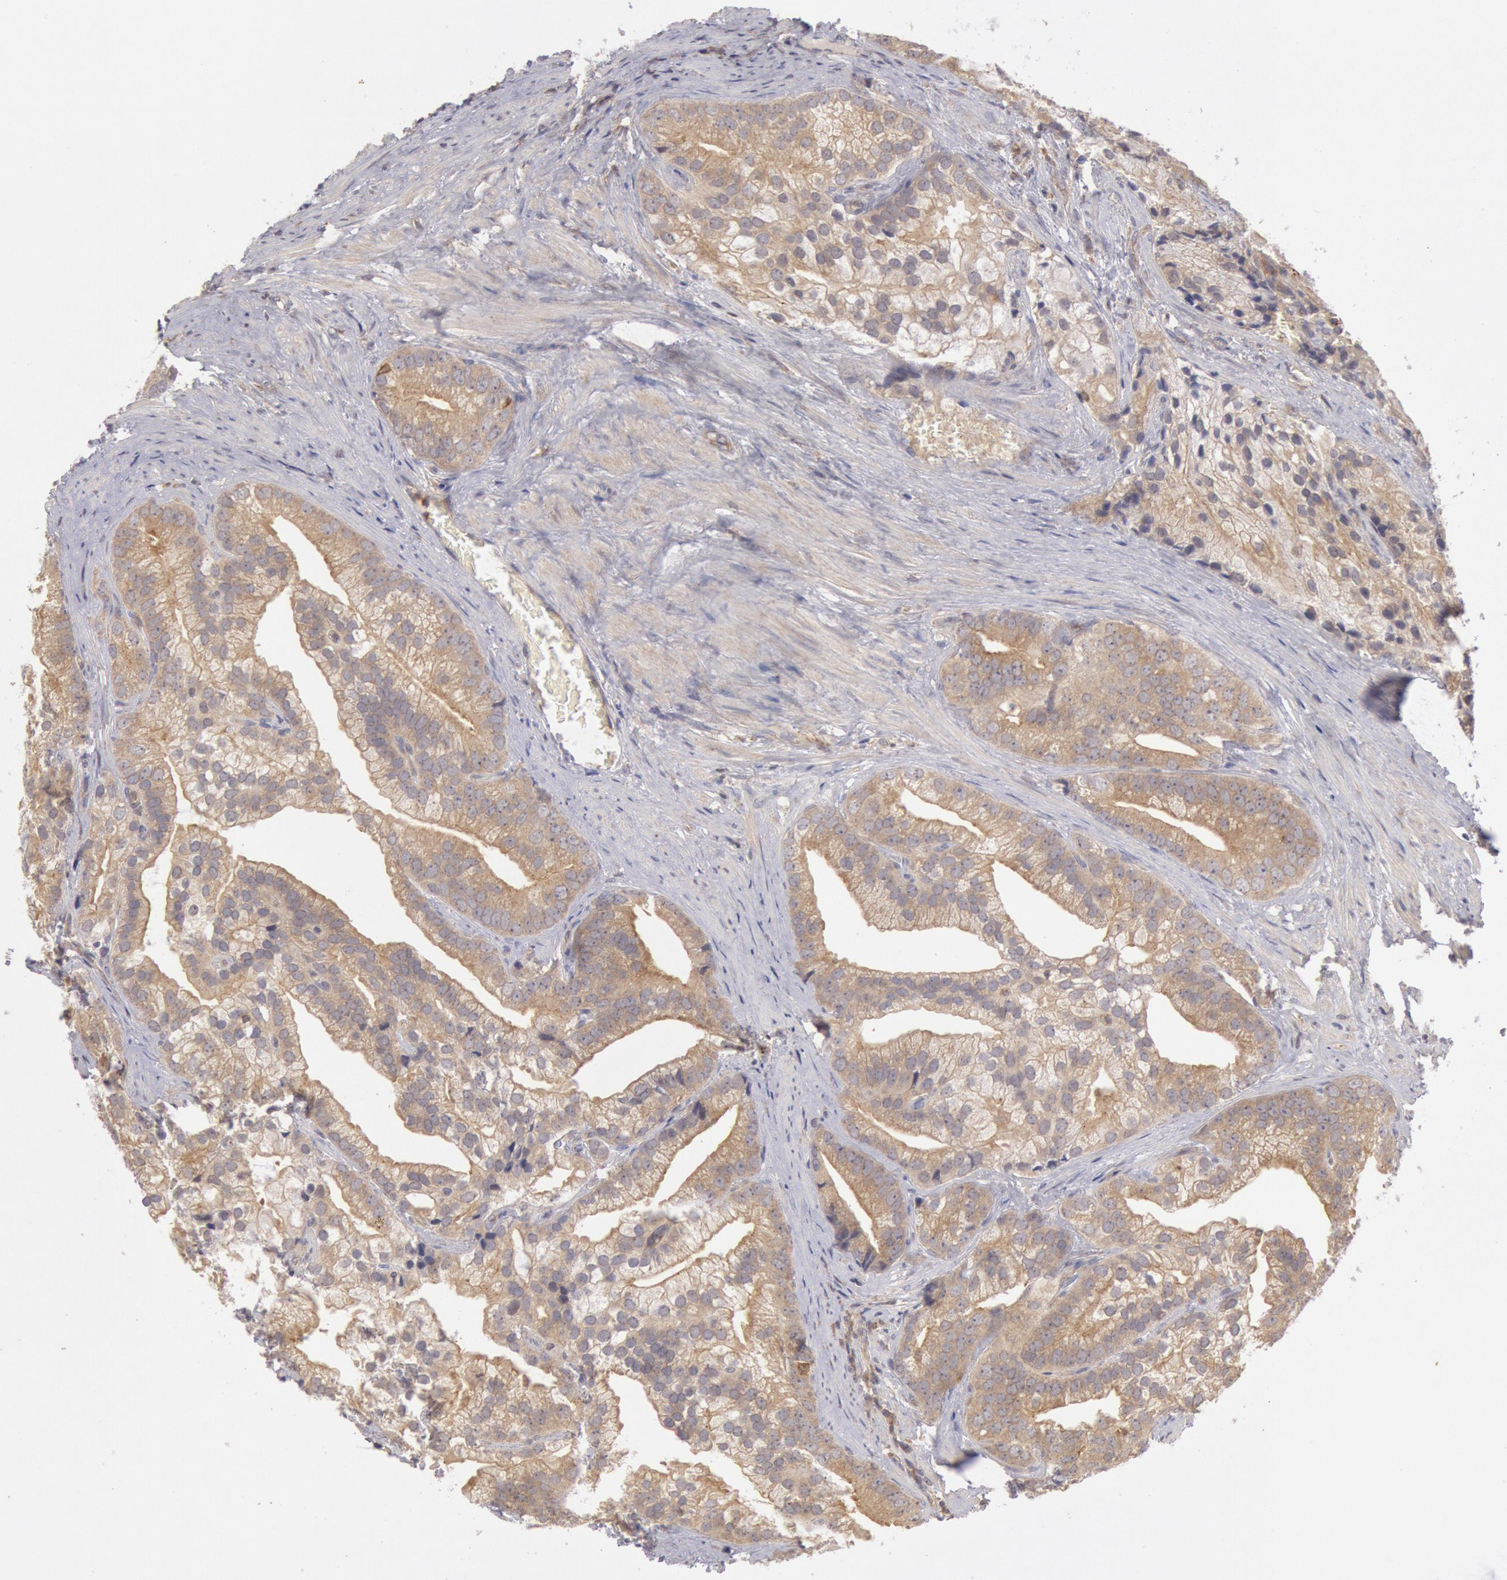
{"staining": {"intensity": "moderate", "quantity": ">75%", "location": "cytoplasmic/membranous"}, "tissue": "prostate cancer", "cell_type": "Tumor cells", "image_type": "cancer", "snomed": [{"axis": "morphology", "description": "Adenocarcinoma, Low grade"}, {"axis": "topography", "description": "Prostate"}], "caption": "An immunohistochemistry (IHC) micrograph of neoplastic tissue is shown. Protein staining in brown labels moderate cytoplasmic/membranous positivity in prostate cancer (low-grade adenocarcinoma) within tumor cells.", "gene": "PLA2G6", "patient": {"sex": "male", "age": 71}}